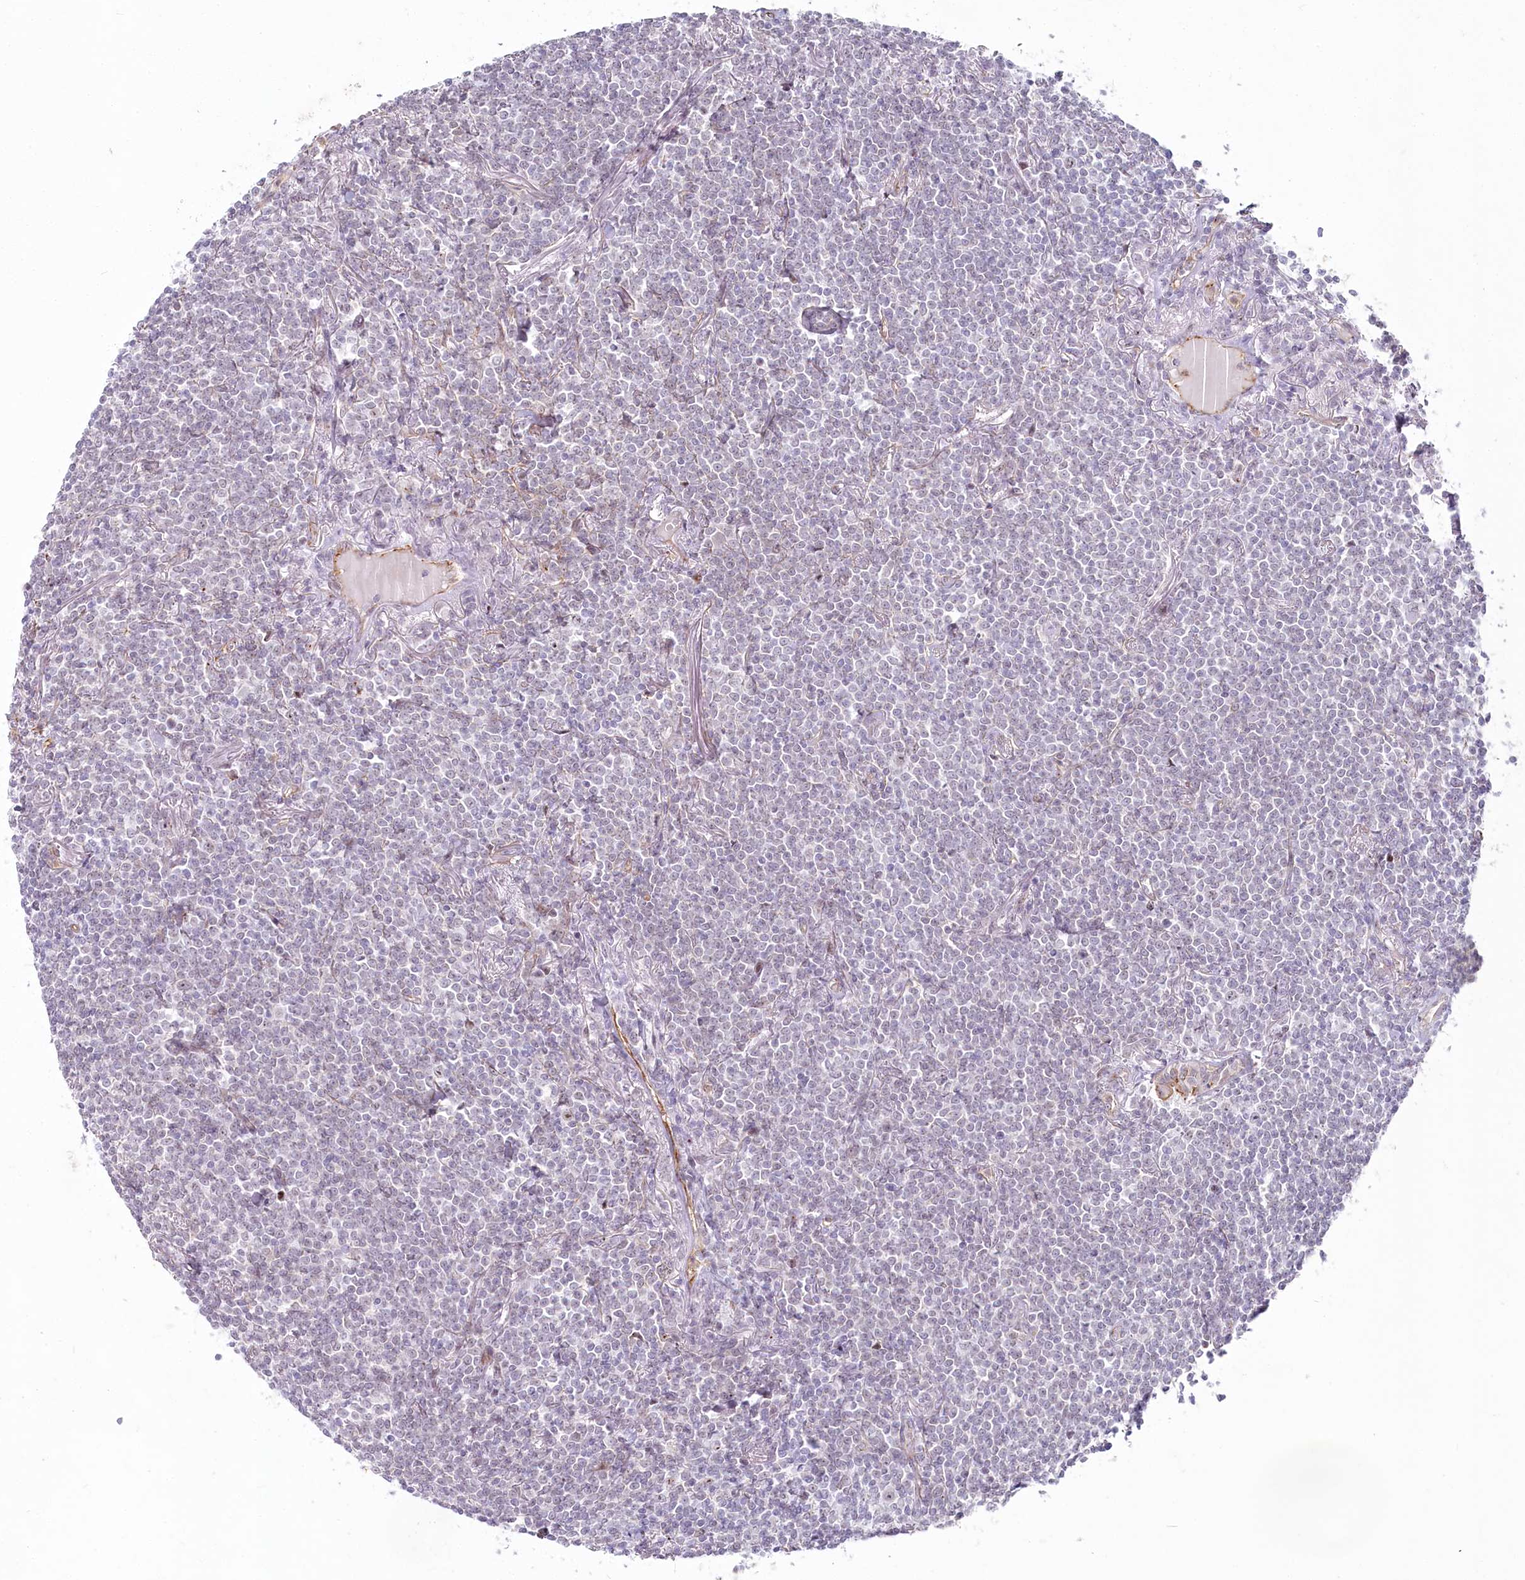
{"staining": {"intensity": "negative", "quantity": "none", "location": "none"}, "tissue": "lymphoma", "cell_type": "Tumor cells", "image_type": "cancer", "snomed": [{"axis": "morphology", "description": "Malignant lymphoma, non-Hodgkin's type, Low grade"}, {"axis": "topography", "description": "Lung"}], "caption": "DAB (3,3'-diaminobenzidine) immunohistochemical staining of malignant lymphoma, non-Hodgkin's type (low-grade) exhibits no significant positivity in tumor cells.", "gene": "ABHD8", "patient": {"sex": "female", "age": 71}}